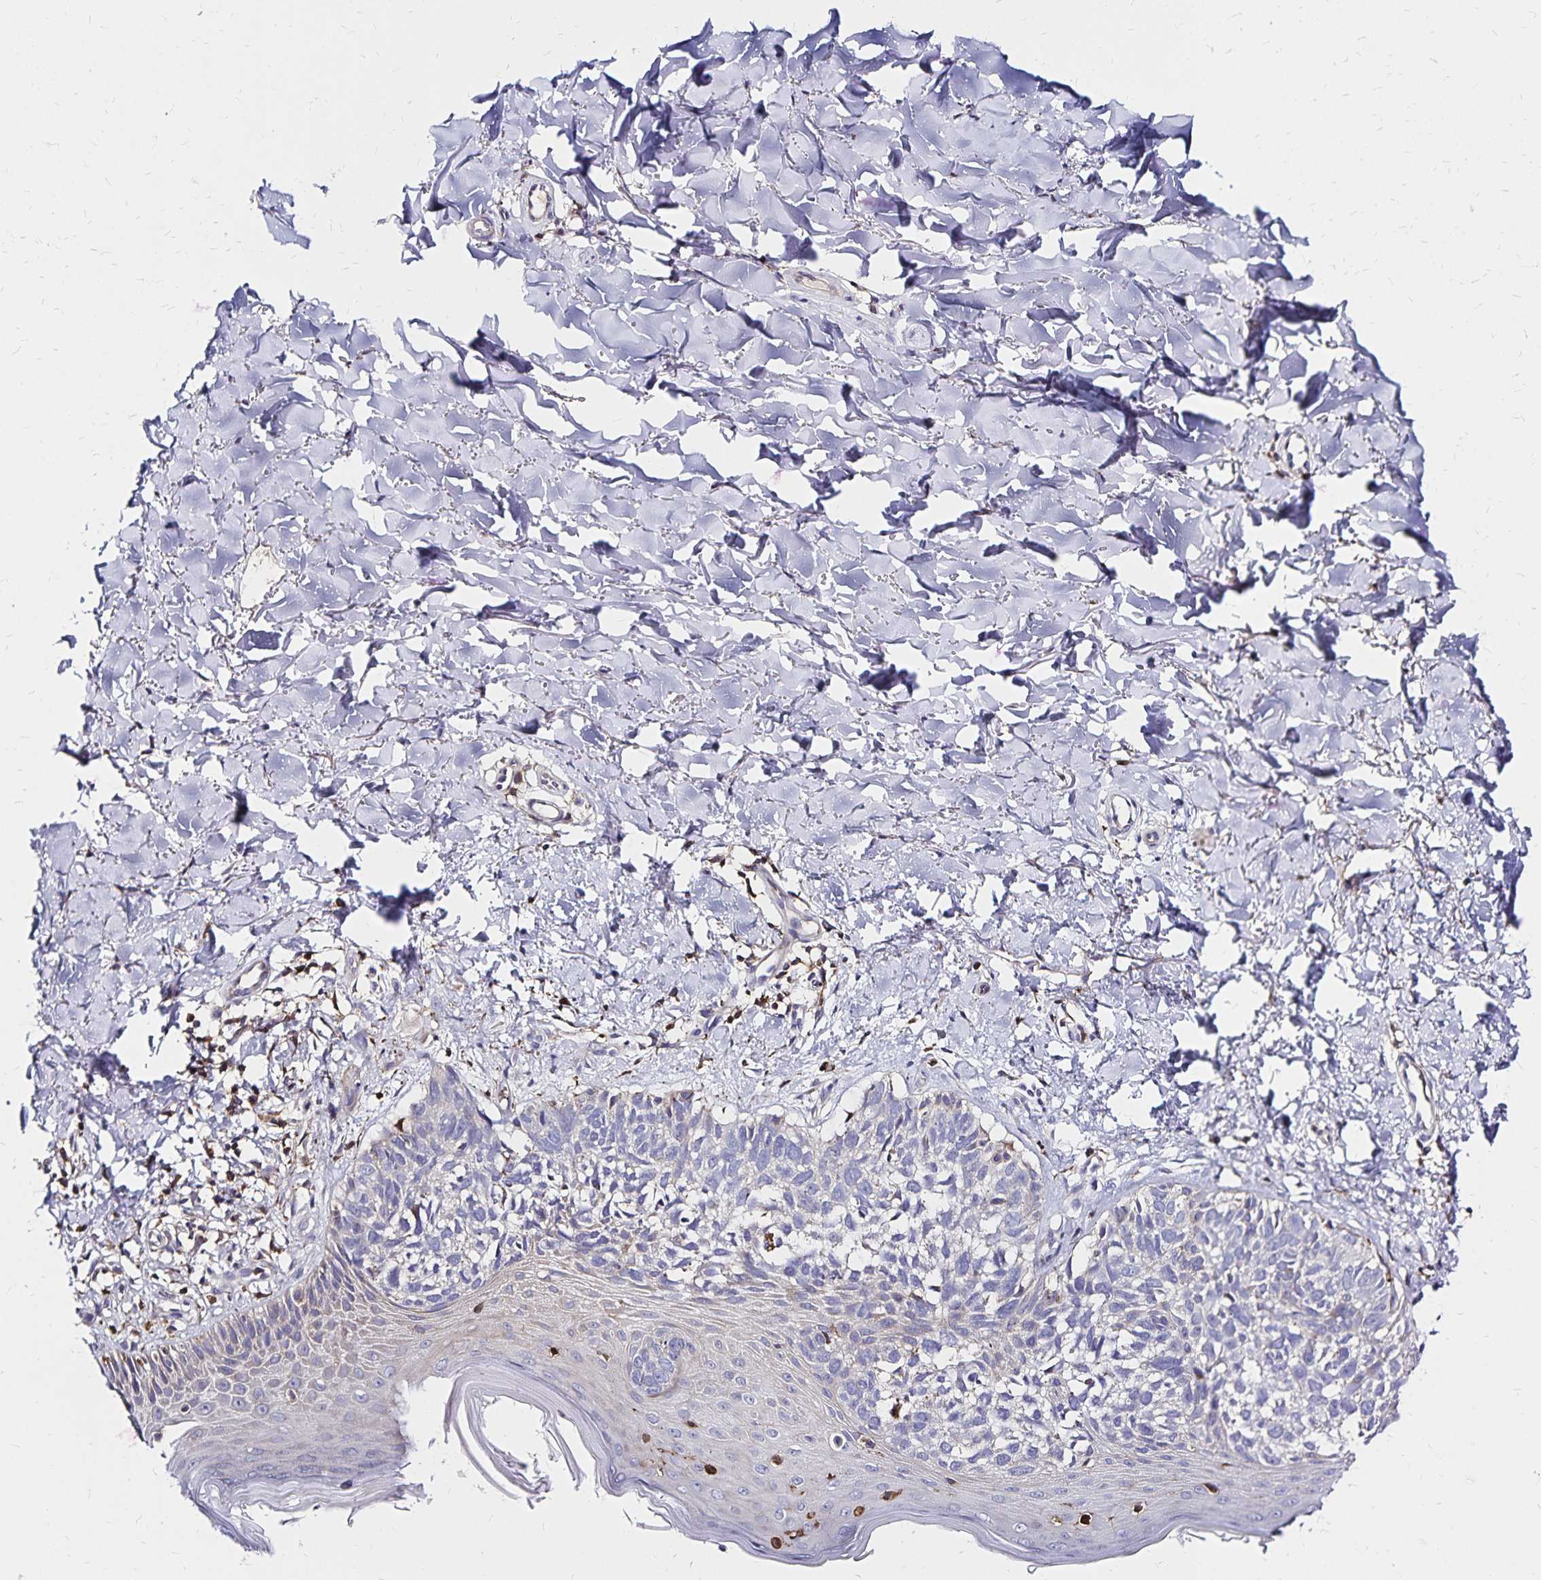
{"staining": {"intensity": "negative", "quantity": "none", "location": "none"}, "tissue": "skin cancer", "cell_type": "Tumor cells", "image_type": "cancer", "snomed": [{"axis": "morphology", "description": "Basal cell carcinoma"}, {"axis": "topography", "description": "Skin"}], "caption": "An immunohistochemistry histopathology image of skin cancer is shown. There is no staining in tumor cells of skin cancer. (Brightfield microscopy of DAB IHC at high magnification).", "gene": "NAGPA", "patient": {"sex": "female", "age": 45}}